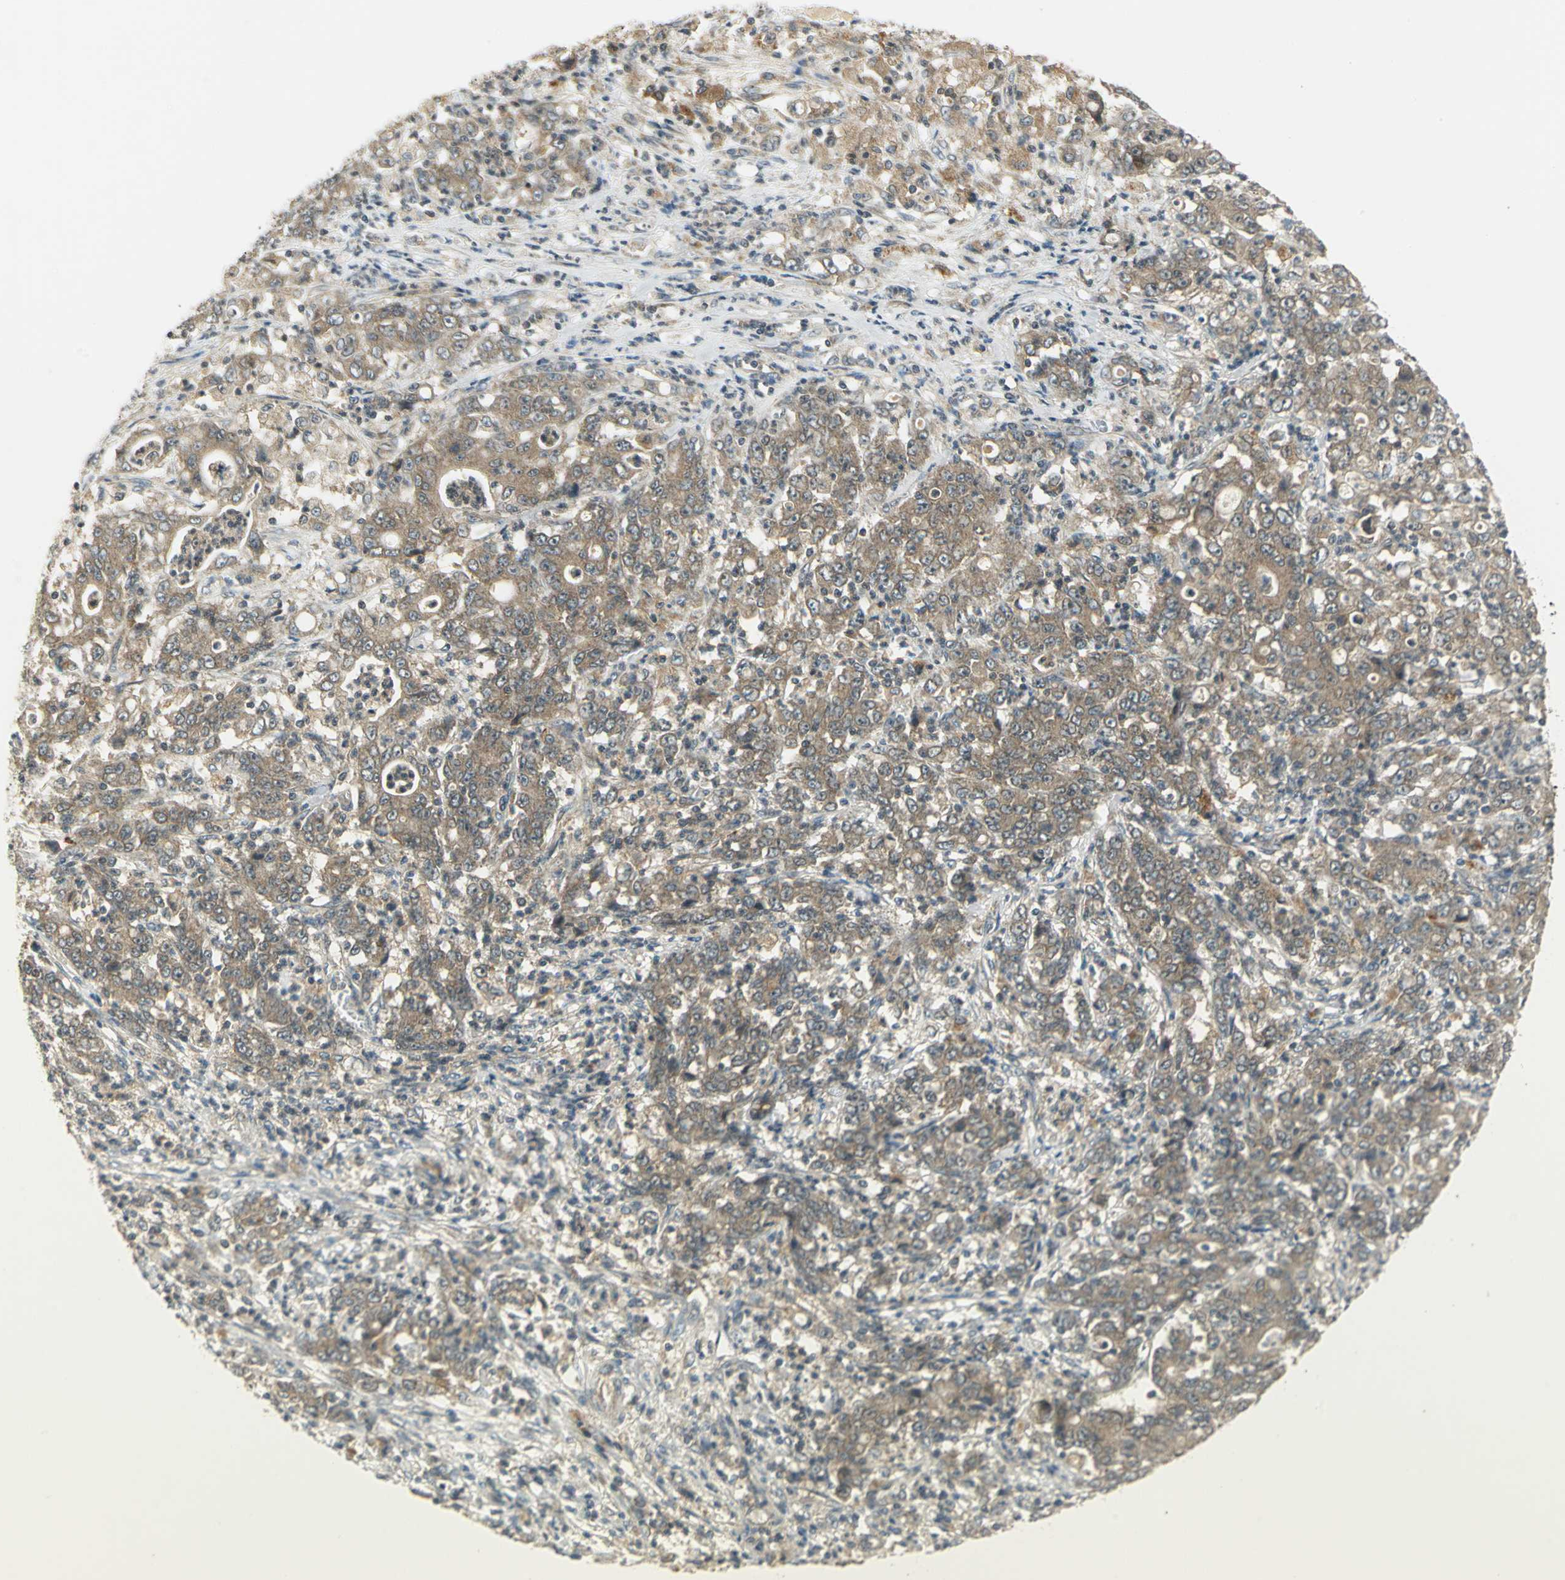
{"staining": {"intensity": "moderate", "quantity": ">75%", "location": "cytoplasmic/membranous"}, "tissue": "stomach cancer", "cell_type": "Tumor cells", "image_type": "cancer", "snomed": [{"axis": "morphology", "description": "Adenocarcinoma, NOS"}, {"axis": "topography", "description": "Stomach, lower"}], "caption": "A photomicrograph showing moderate cytoplasmic/membranous positivity in approximately >75% of tumor cells in adenocarcinoma (stomach), as visualized by brown immunohistochemical staining.", "gene": "MAPK8IP3", "patient": {"sex": "female", "age": 71}}